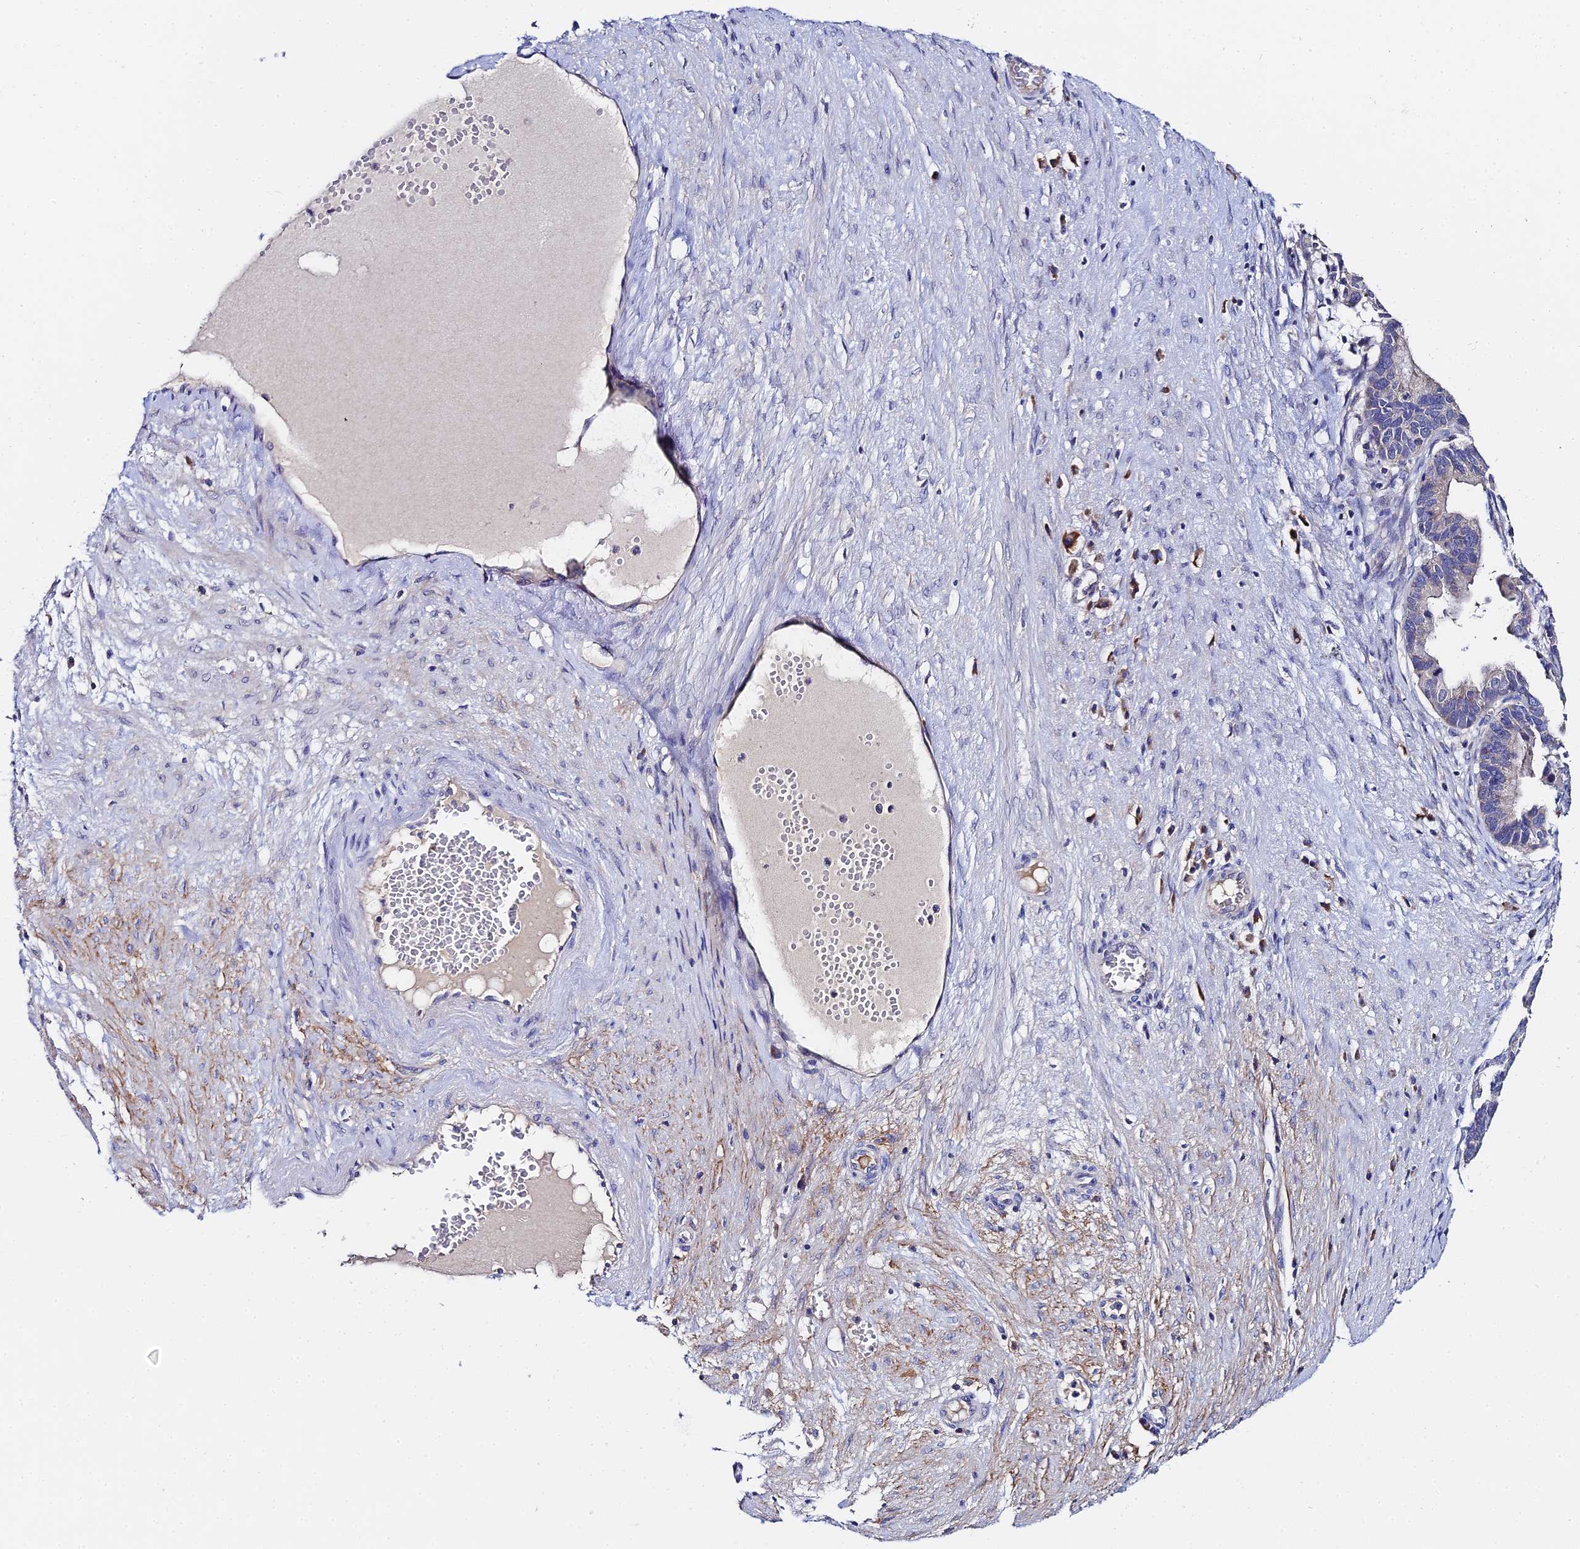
{"staining": {"intensity": "negative", "quantity": "none", "location": "none"}, "tissue": "ovarian cancer", "cell_type": "Tumor cells", "image_type": "cancer", "snomed": [{"axis": "morphology", "description": "Cystadenocarcinoma, serous, NOS"}, {"axis": "topography", "description": "Ovary"}], "caption": "A micrograph of human ovarian cancer (serous cystadenocarcinoma) is negative for staining in tumor cells.", "gene": "UBE2L3", "patient": {"sex": "female", "age": 56}}